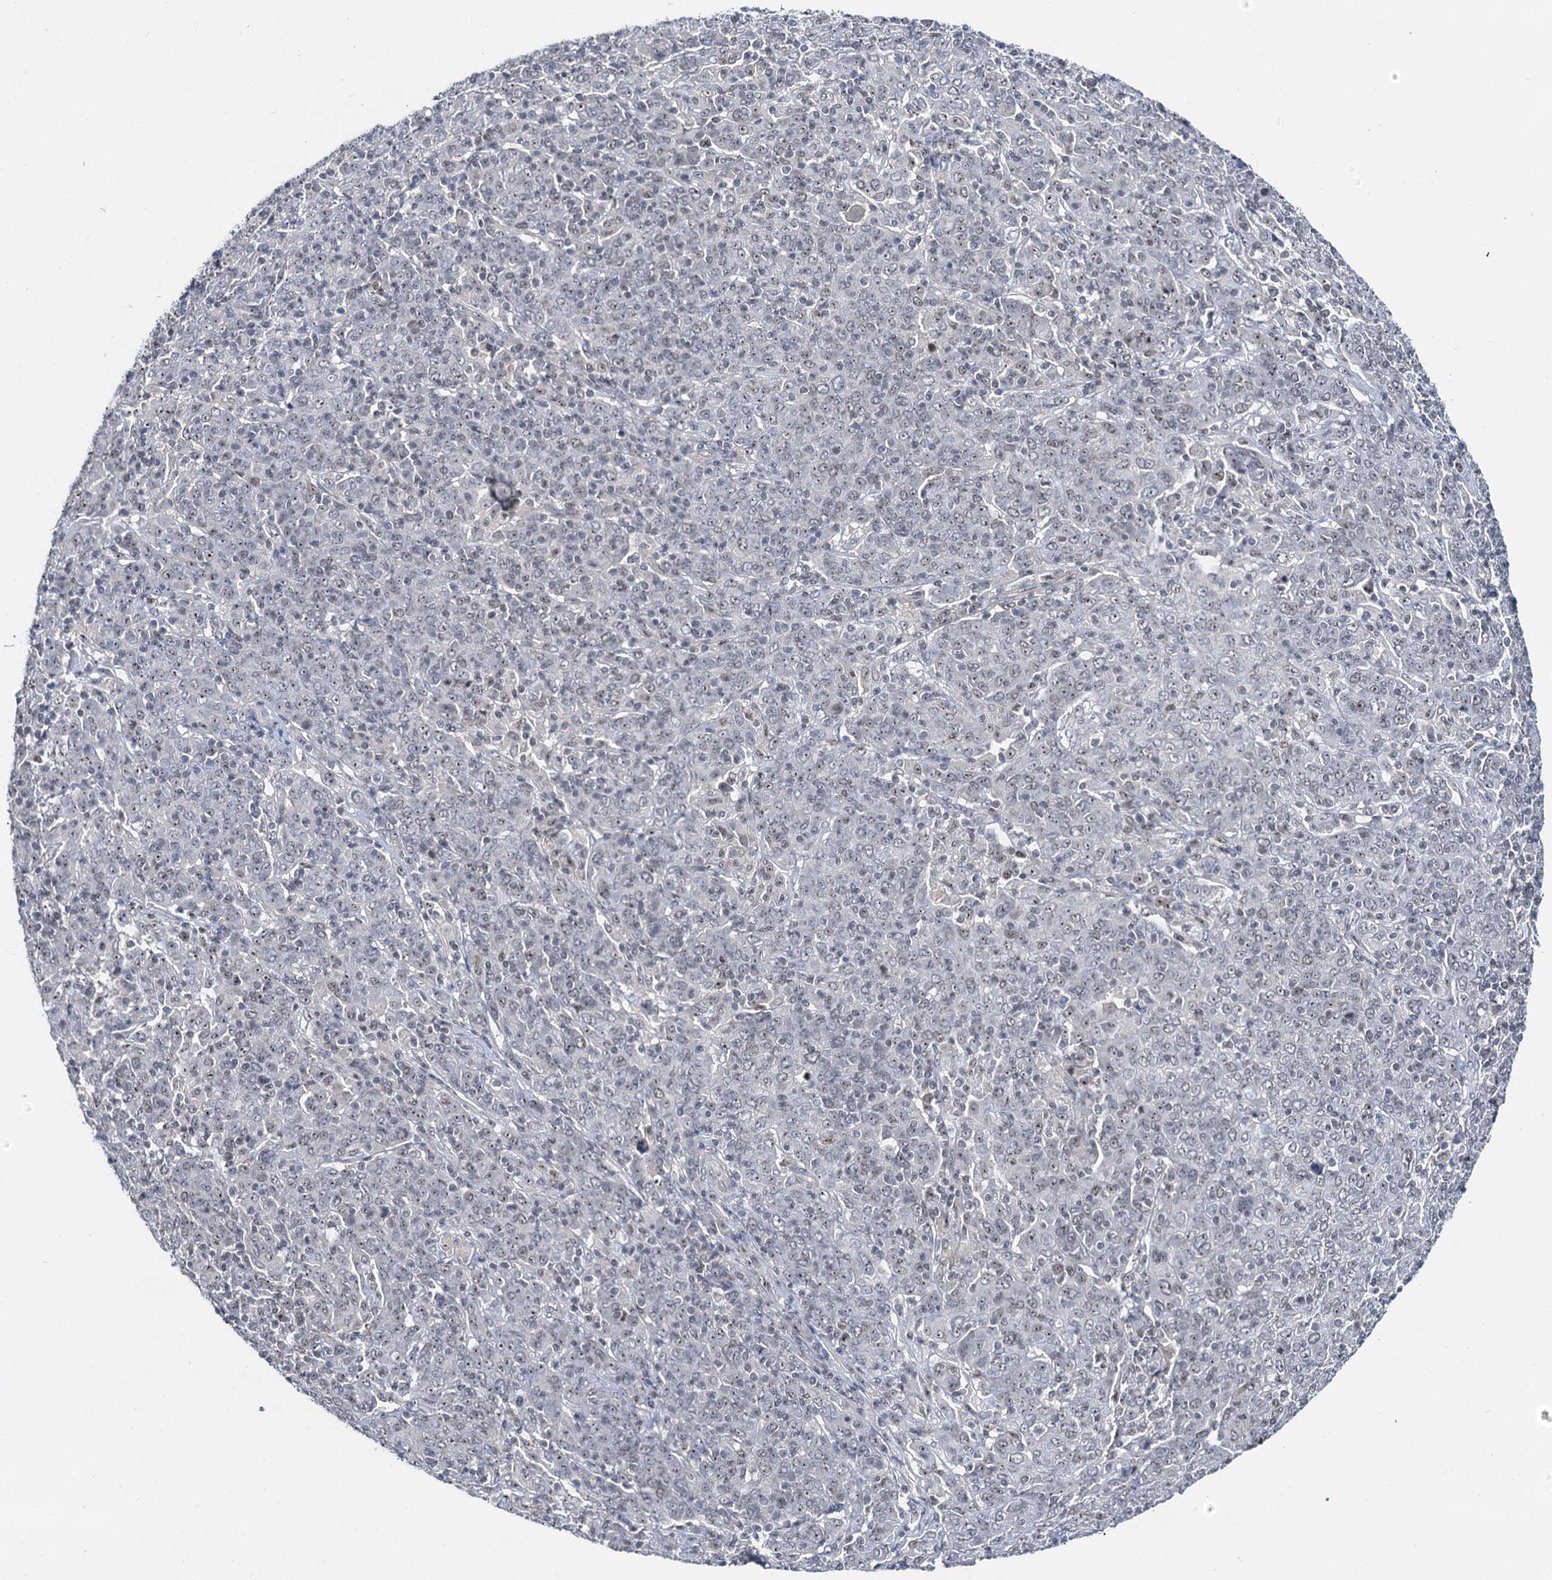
{"staining": {"intensity": "weak", "quantity": ">75%", "location": "nuclear"}, "tissue": "cervical cancer", "cell_type": "Tumor cells", "image_type": "cancer", "snomed": [{"axis": "morphology", "description": "Squamous cell carcinoma, NOS"}, {"axis": "topography", "description": "Cervix"}], "caption": "Weak nuclear positivity is identified in approximately >75% of tumor cells in cervical cancer (squamous cell carcinoma).", "gene": "NOP2", "patient": {"sex": "female", "age": 67}}